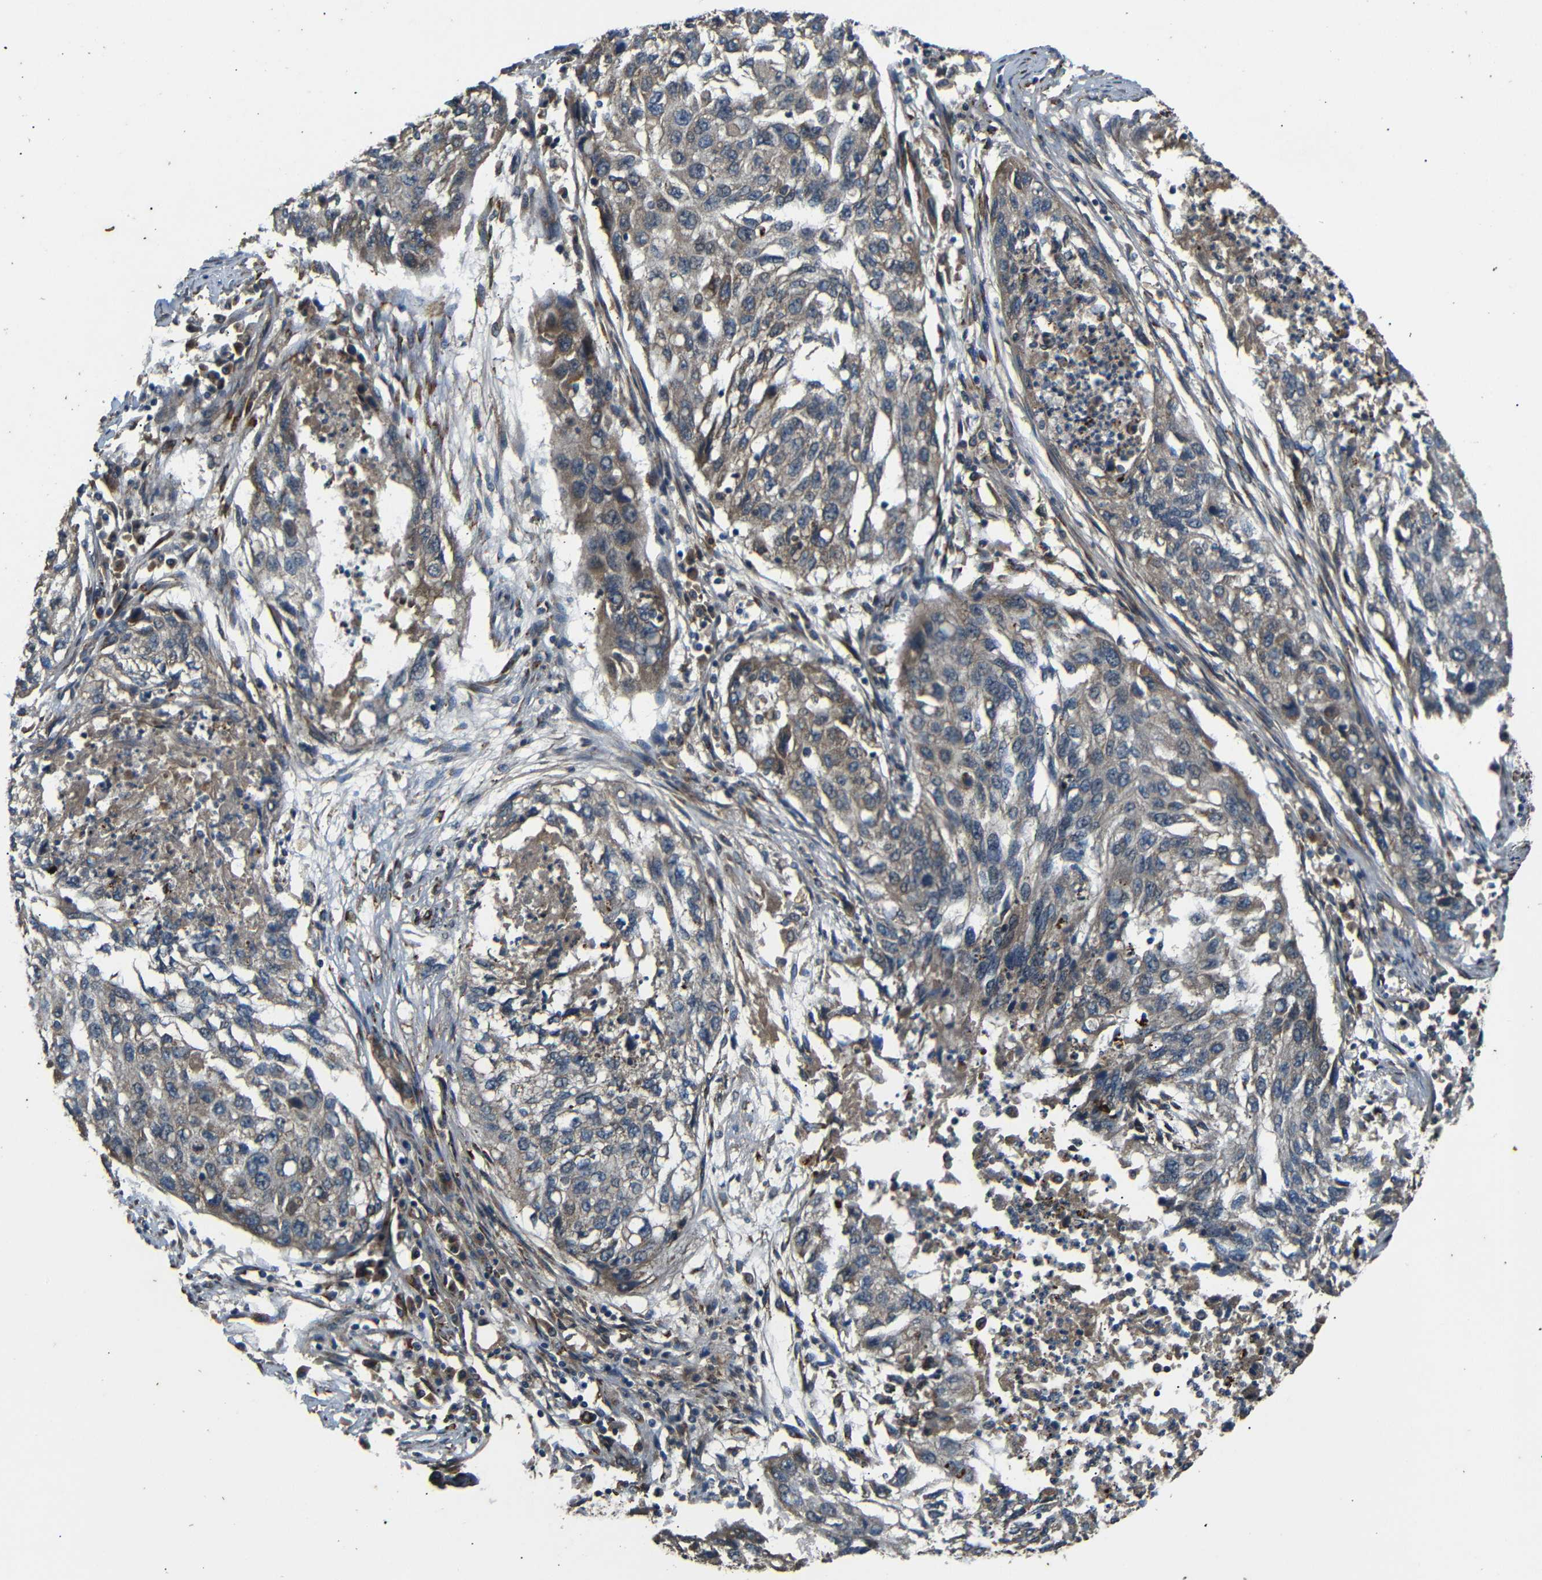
{"staining": {"intensity": "weak", "quantity": "25%-75%", "location": "cytoplasmic/membranous"}, "tissue": "lung cancer", "cell_type": "Tumor cells", "image_type": "cancer", "snomed": [{"axis": "morphology", "description": "Squamous cell carcinoma, NOS"}, {"axis": "topography", "description": "Lung"}], "caption": "Human lung cancer (squamous cell carcinoma) stained with a brown dye shows weak cytoplasmic/membranous positive staining in about 25%-75% of tumor cells.", "gene": "TRPC1", "patient": {"sex": "female", "age": 63}}